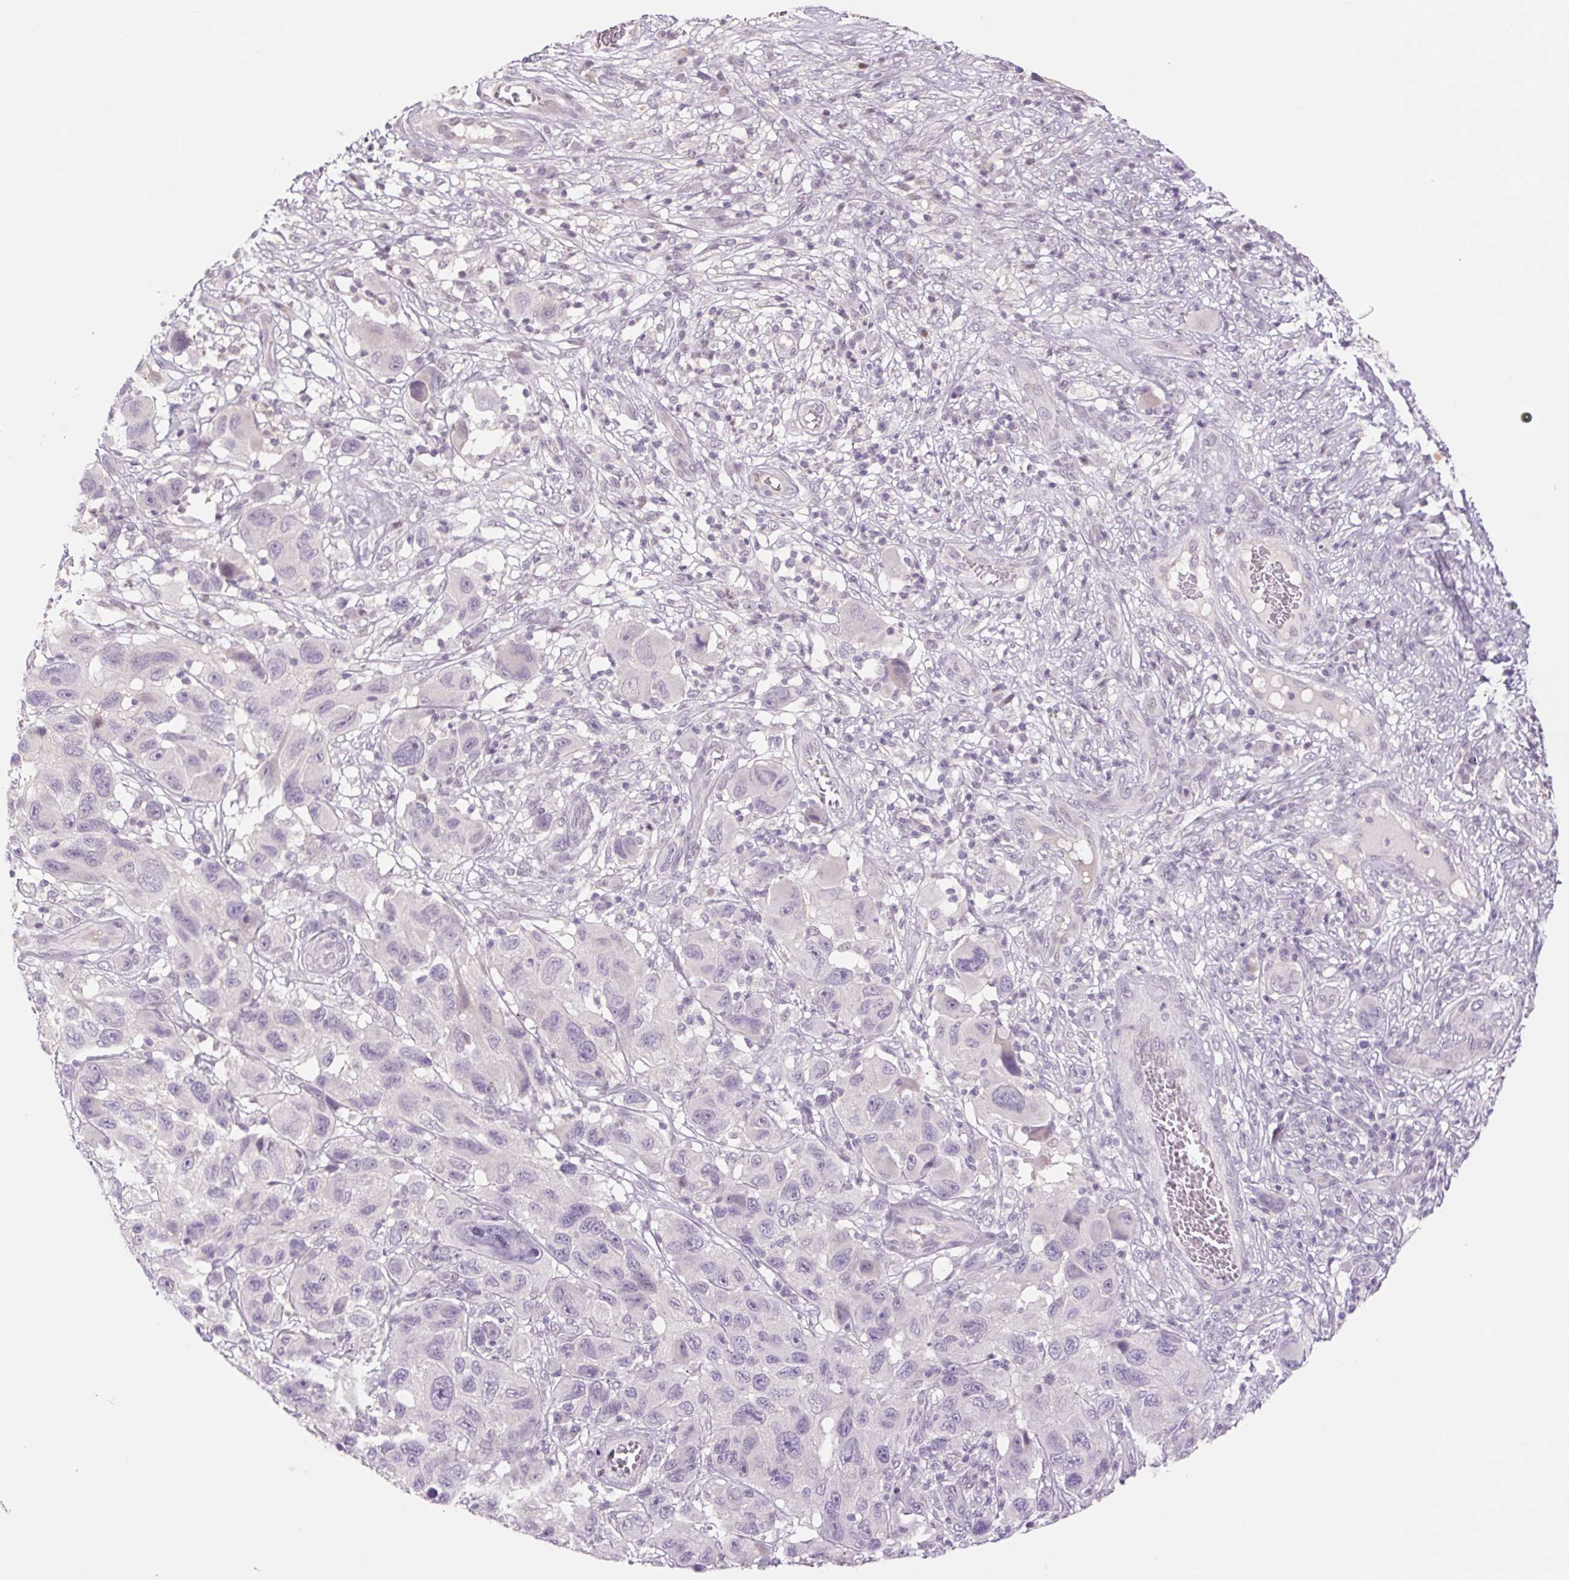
{"staining": {"intensity": "negative", "quantity": "none", "location": "none"}, "tissue": "melanoma", "cell_type": "Tumor cells", "image_type": "cancer", "snomed": [{"axis": "morphology", "description": "Malignant melanoma, NOS"}, {"axis": "topography", "description": "Skin"}], "caption": "DAB immunohistochemical staining of human melanoma reveals no significant staining in tumor cells. The staining was performed using DAB to visualize the protein expression in brown, while the nuclei were stained in blue with hematoxylin (Magnification: 20x).", "gene": "KRT1", "patient": {"sex": "male", "age": 53}}